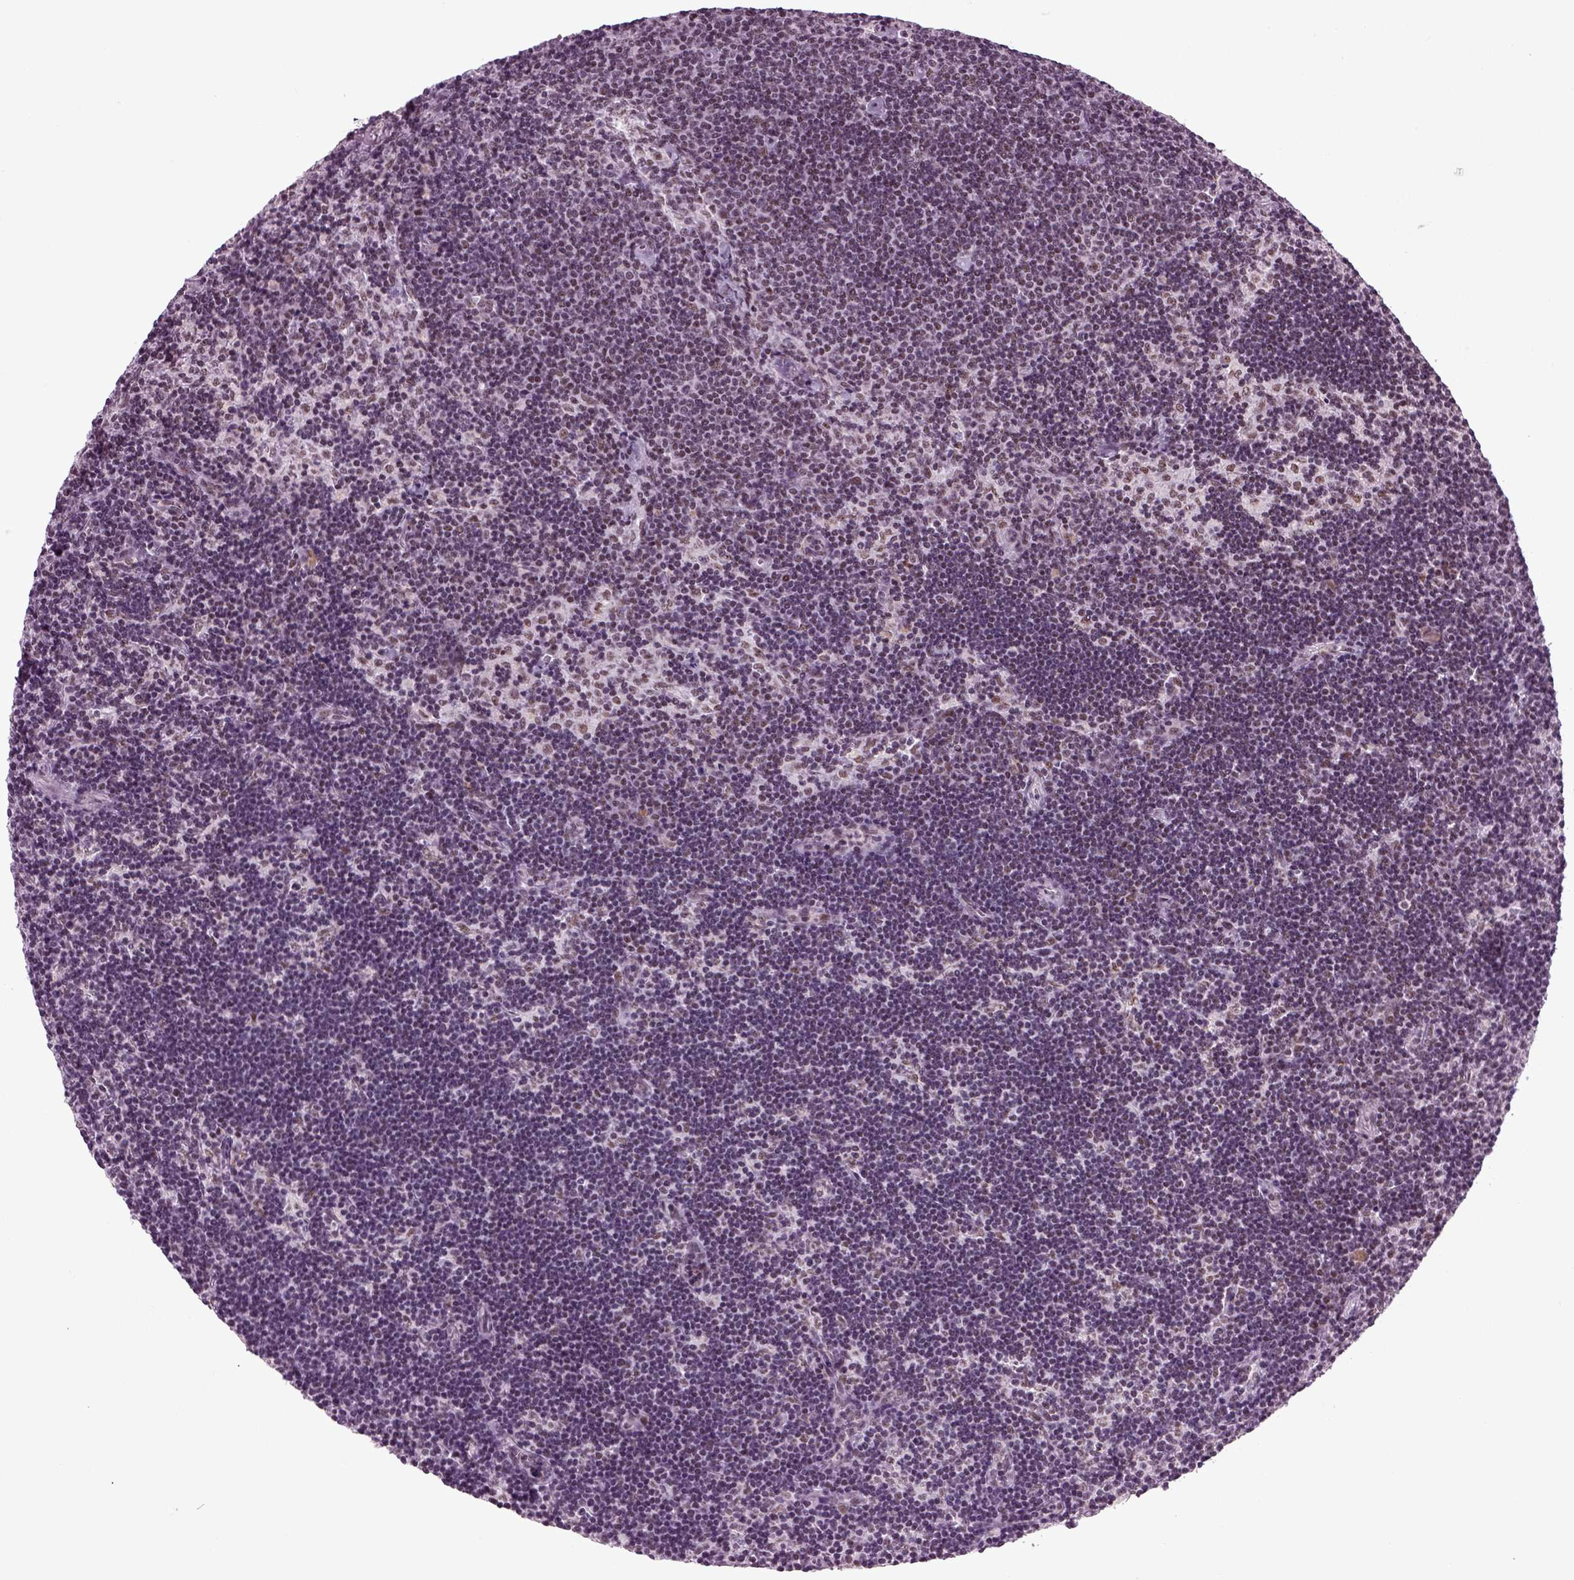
{"staining": {"intensity": "negative", "quantity": "none", "location": "none"}, "tissue": "lymph node", "cell_type": "Germinal center cells", "image_type": "normal", "snomed": [{"axis": "morphology", "description": "Normal tissue, NOS"}, {"axis": "topography", "description": "Lymph node"}], "caption": "This histopathology image is of unremarkable lymph node stained with immunohistochemistry (IHC) to label a protein in brown with the nuclei are counter-stained blue. There is no expression in germinal center cells.", "gene": "RCOR3", "patient": {"sex": "female", "age": 34}}